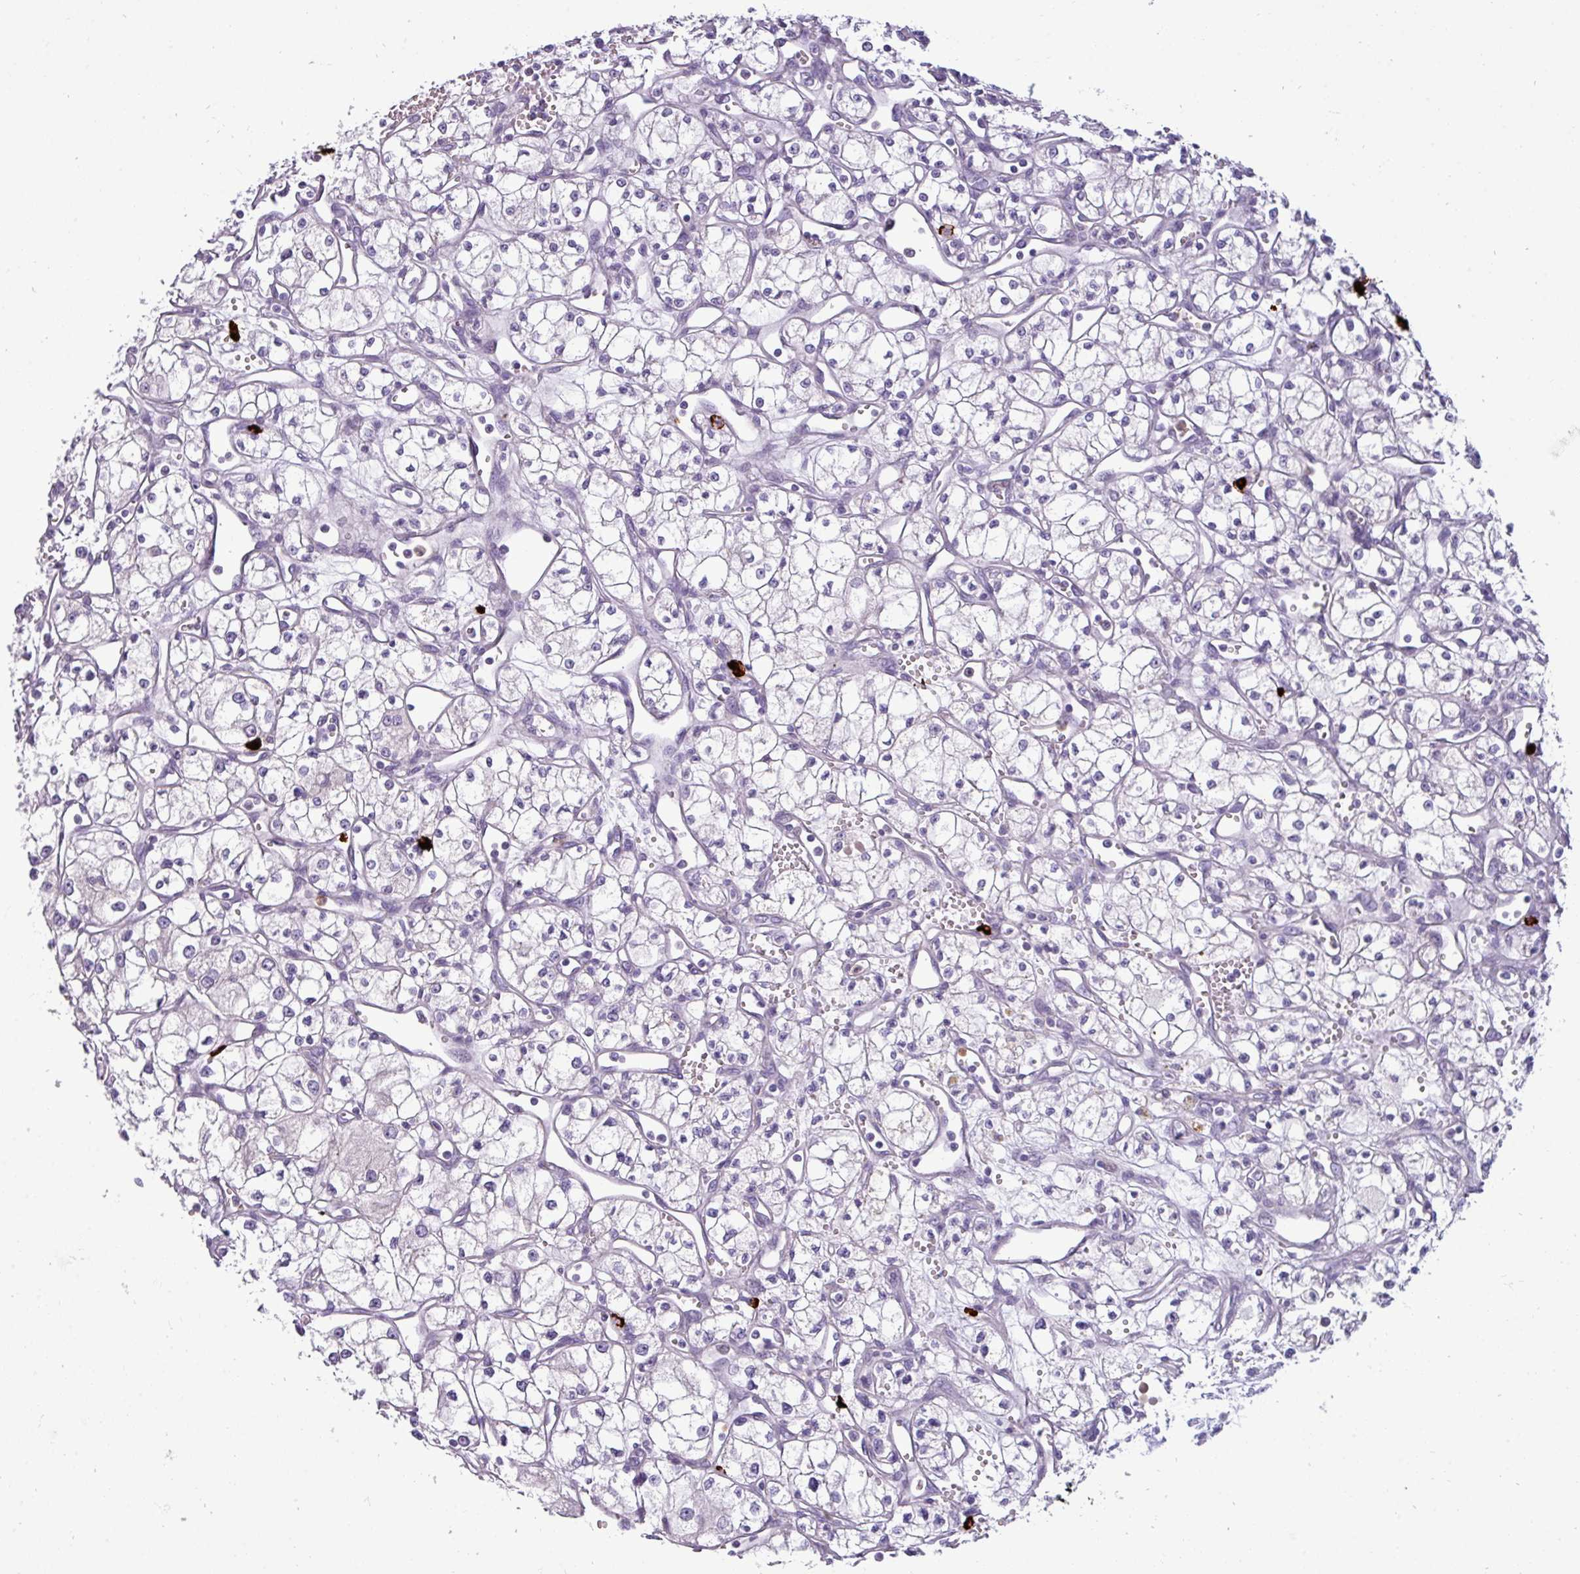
{"staining": {"intensity": "negative", "quantity": "none", "location": "none"}, "tissue": "renal cancer", "cell_type": "Tumor cells", "image_type": "cancer", "snomed": [{"axis": "morphology", "description": "Adenocarcinoma, NOS"}, {"axis": "topography", "description": "Kidney"}], "caption": "Micrograph shows no protein expression in tumor cells of renal cancer (adenocarcinoma) tissue.", "gene": "TRIM39", "patient": {"sex": "male", "age": 59}}